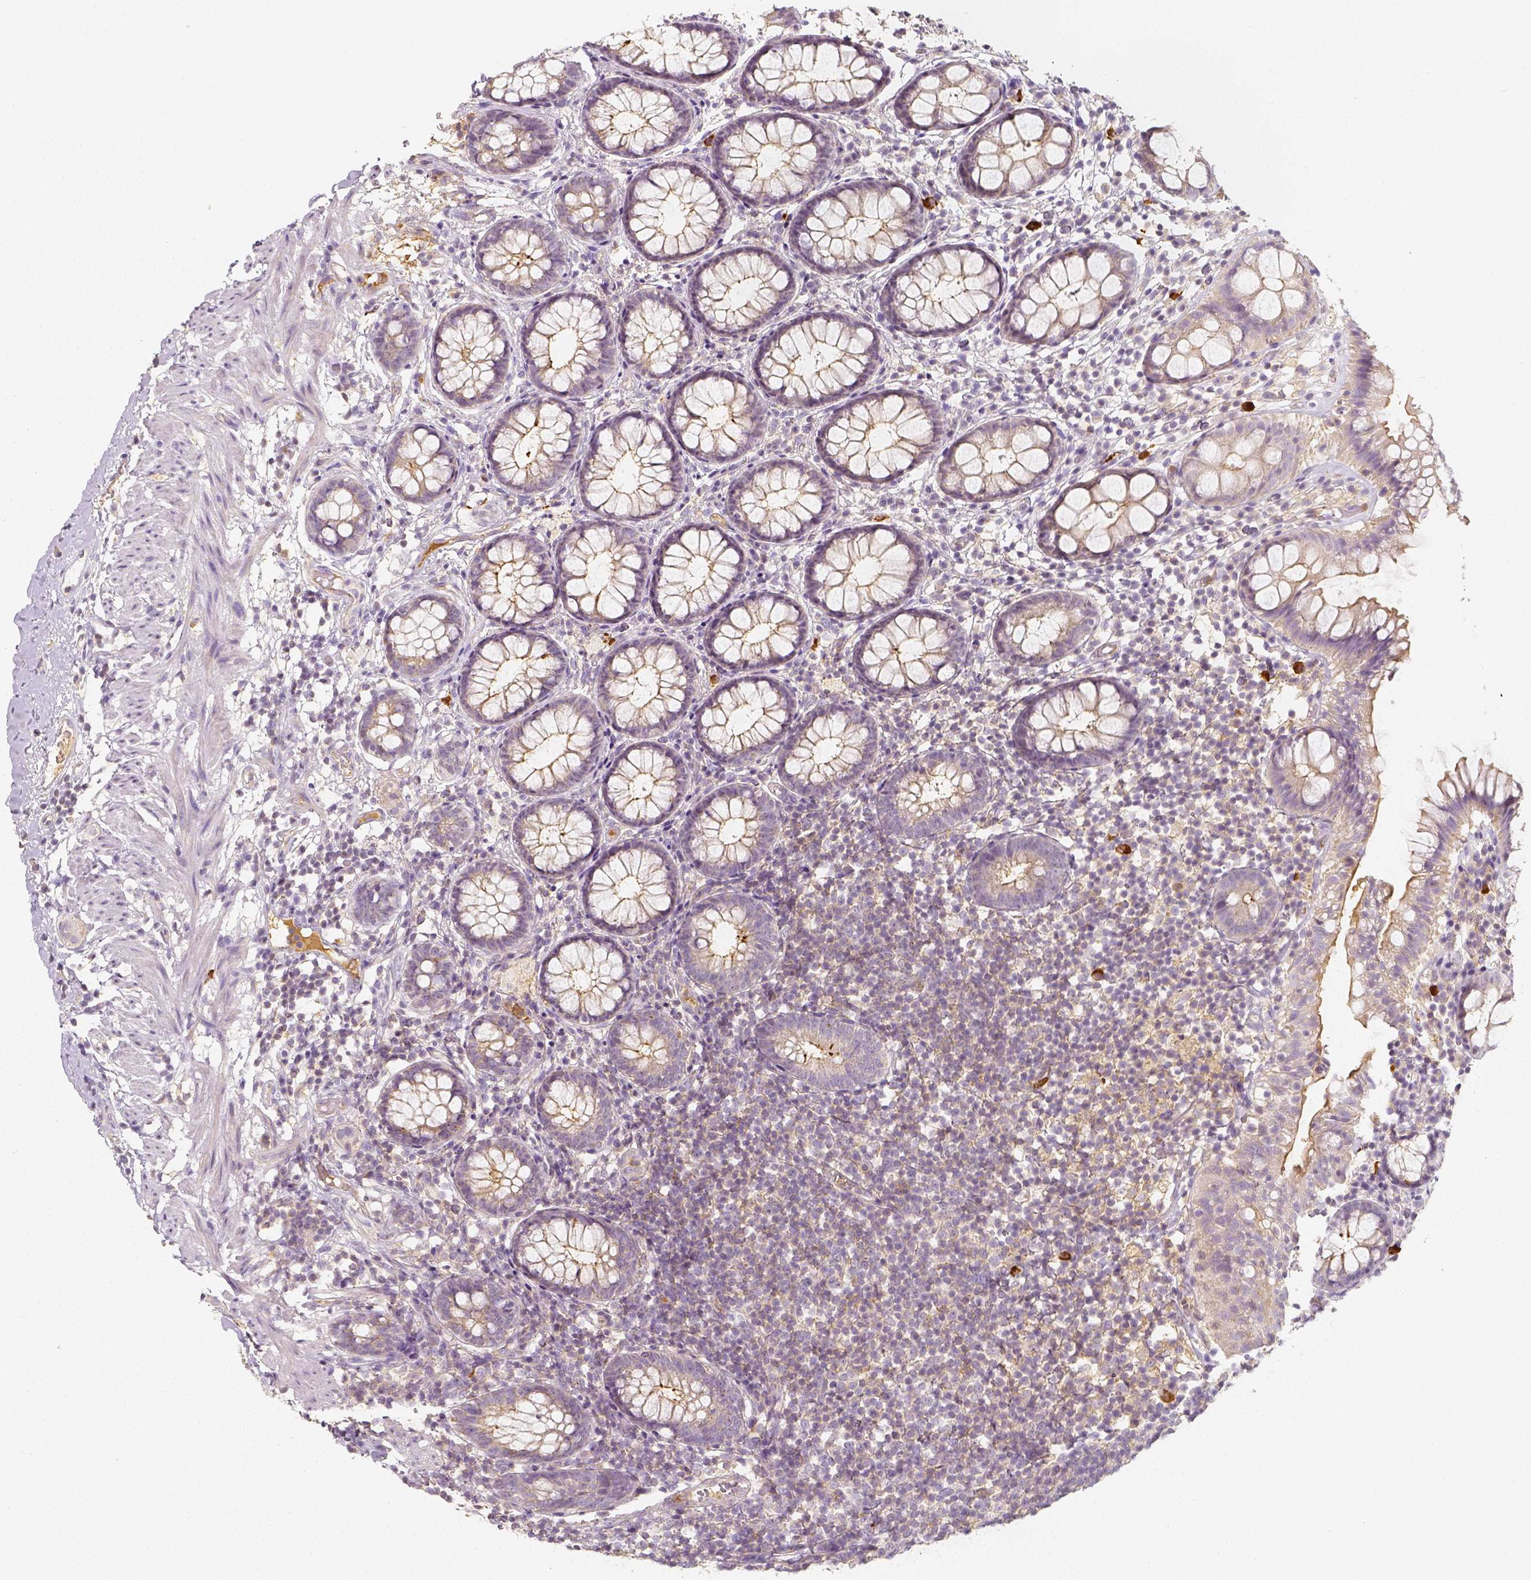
{"staining": {"intensity": "moderate", "quantity": ">75%", "location": "cytoplasmic/membranous"}, "tissue": "rectum", "cell_type": "Glandular cells", "image_type": "normal", "snomed": [{"axis": "morphology", "description": "Normal tissue, NOS"}, {"axis": "topography", "description": "Rectum"}], "caption": "DAB immunohistochemical staining of benign human rectum demonstrates moderate cytoplasmic/membranous protein staining in about >75% of glandular cells.", "gene": "PTPRJ", "patient": {"sex": "female", "age": 62}}